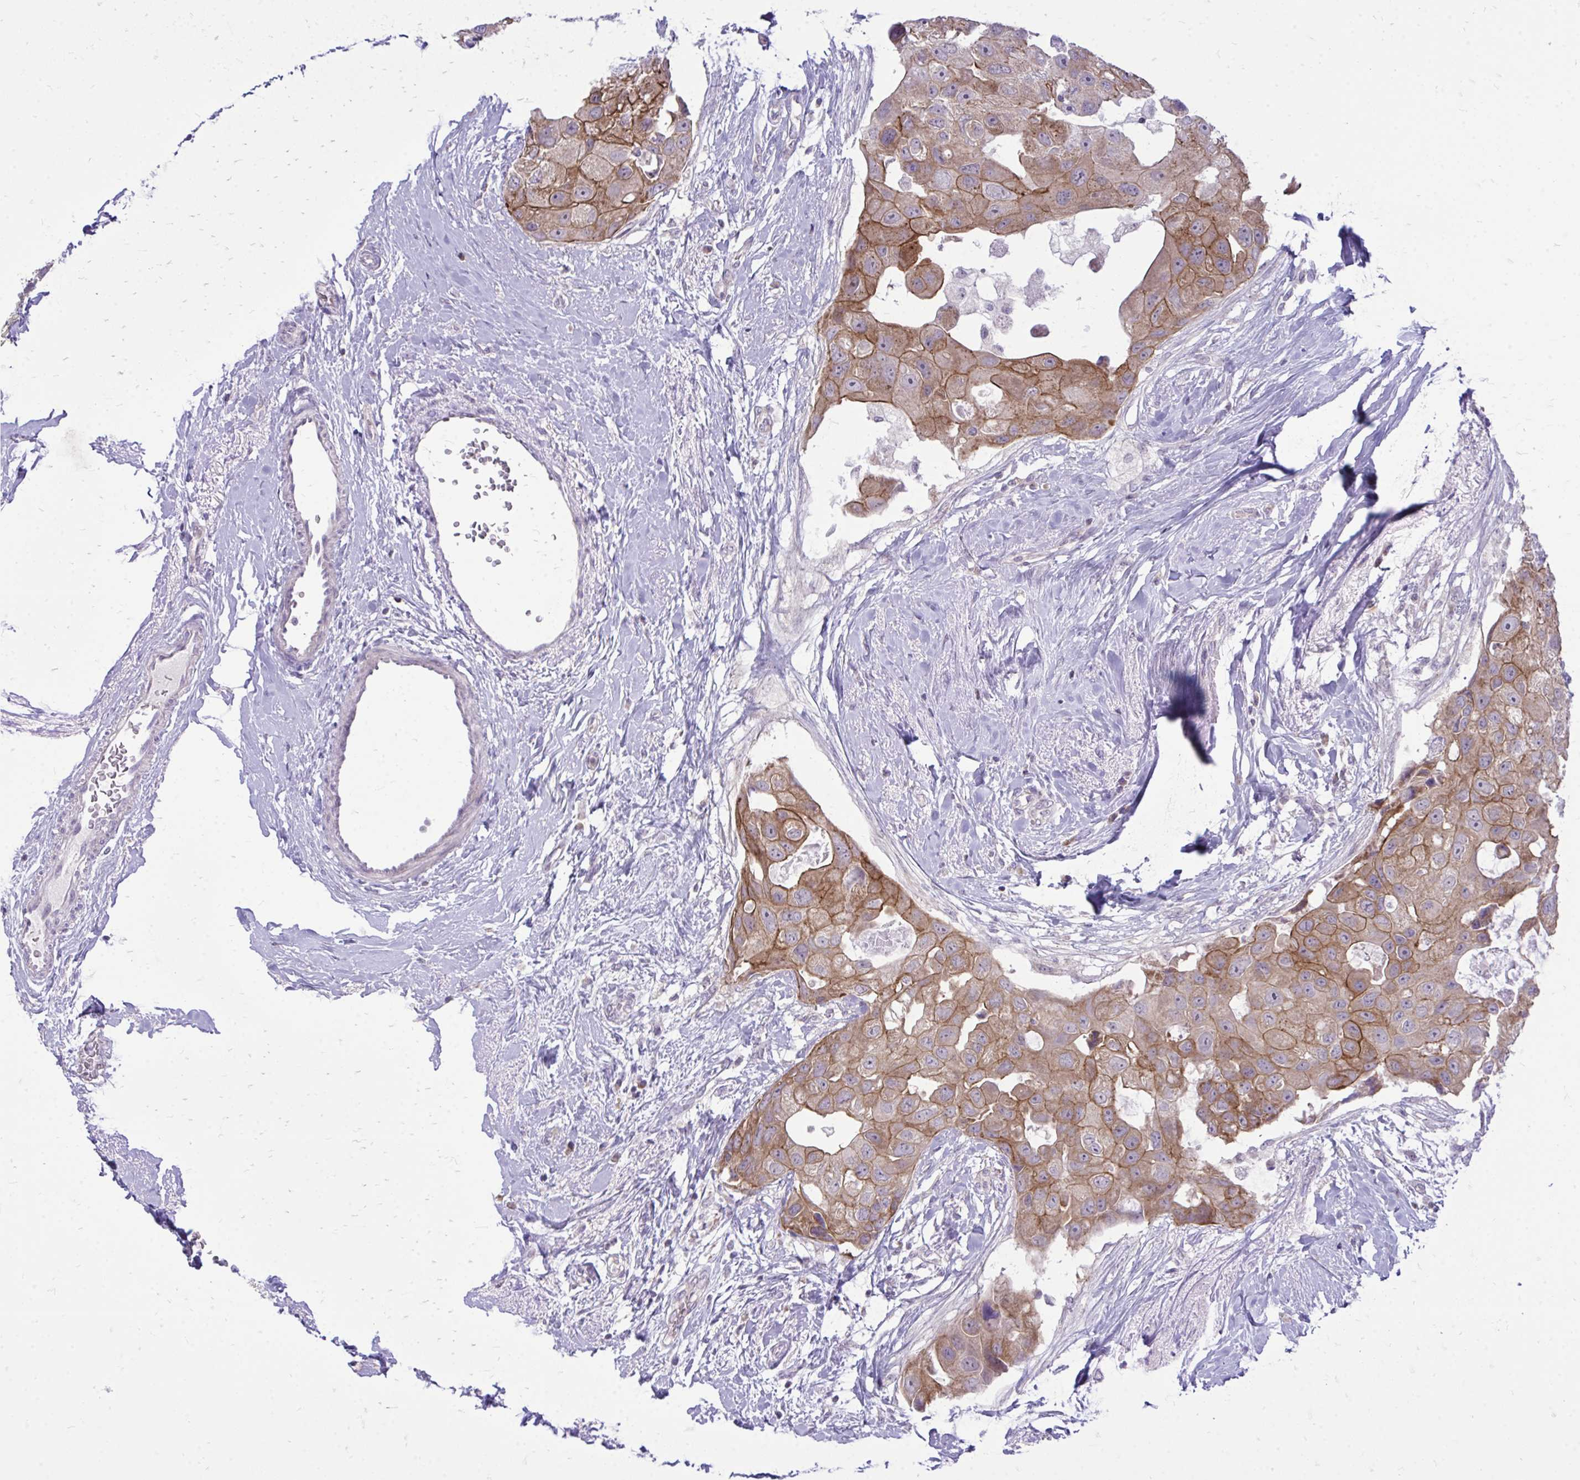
{"staining": {"intensity": "moderate", "quantity": ">75%", "location": "cytoplasmic/membranous"}, "tissue": "breast cancer", "cell_type": "Tumor cells", "image_type": "cancer", "snomed": [{"axis": "morphology", "description": "Duct carcinoma"}, {"axis": "topography", "description": "Breast"}], "caption": "Human intraductal carcinoma (breast) stained with a protein marker reveals moderate staining in tumor cells.", "gene": "SPTBN2", "patient": {"sex": "female", "age": 43}}